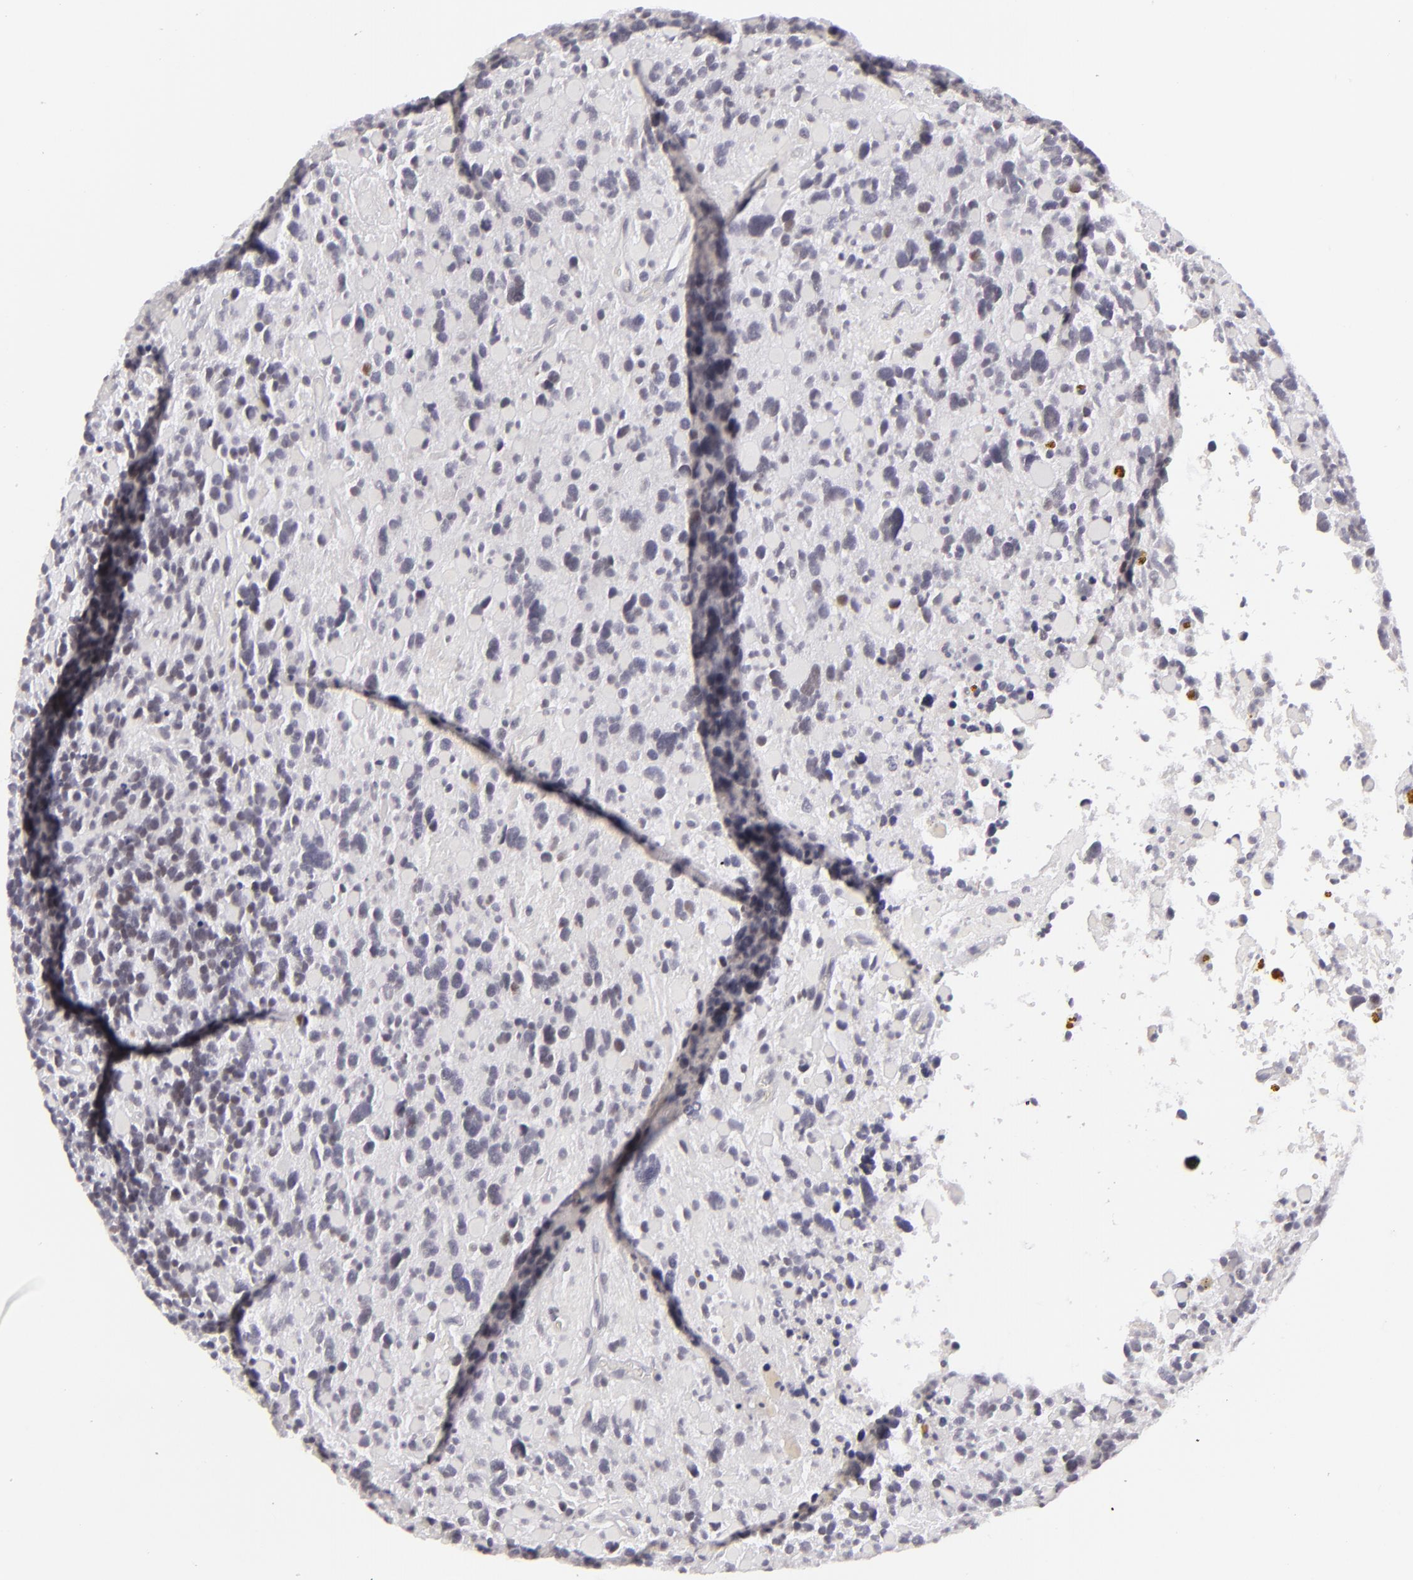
{"staining": {"intensity": "negative", "quantity": "none", "location": "none"}, "tissue": "glioma", "cell_type": "Tumor cells", "image_type": "cancer", "snomed": [{"axis": "morphology", "description": "Glioma, malignant, High grade"}, {"axis": "topography", "description": "Brain"}], "caption": "The histopathology image shows no staining of tumor cells in malignant high-grade glioma.", "gene": "SIX1", "patient": {"sex": "female", "age": 37}}